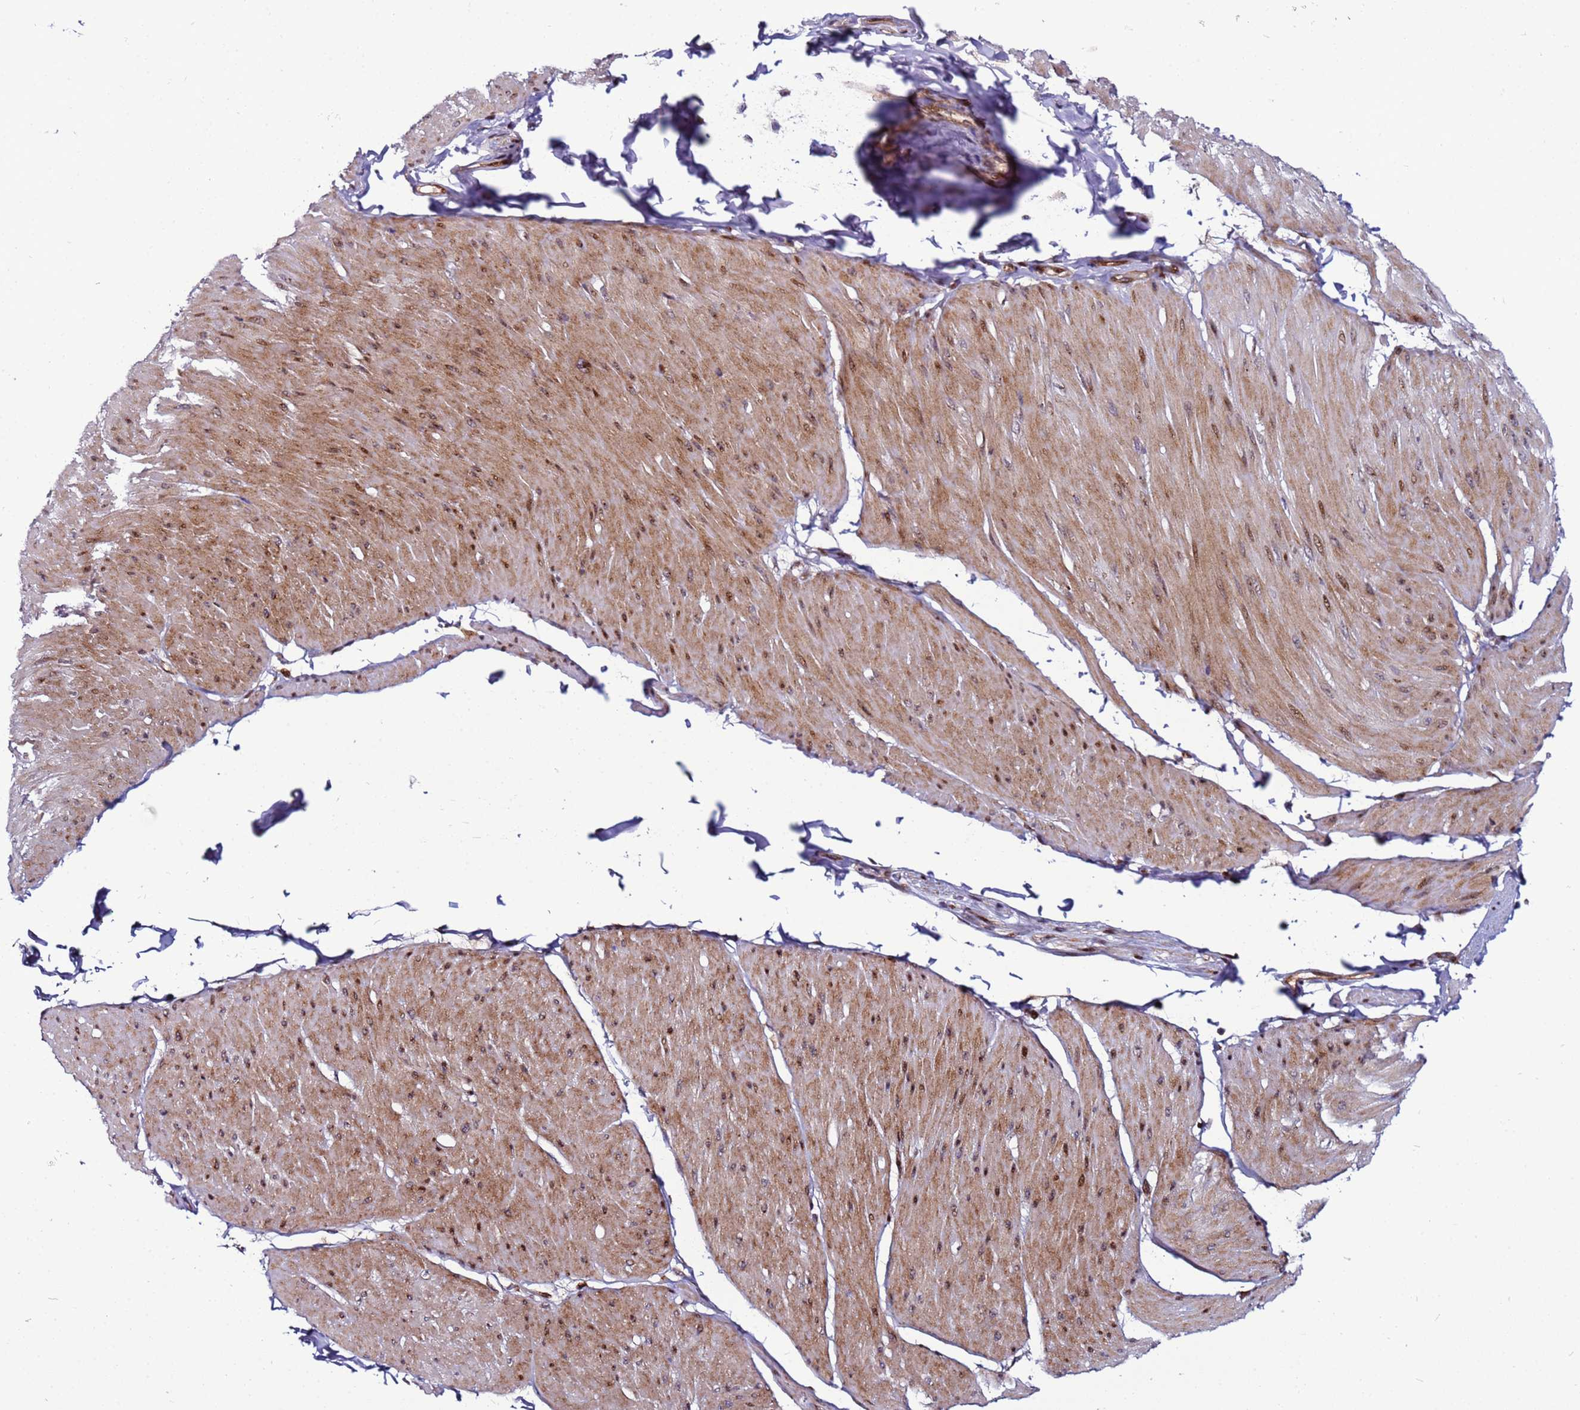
{"staining": {"intensity": "moderate", "quantity": ">75%", "location": "cytoplasmic/membranous,nuclear"}, "tissue": "smooth muscle", "cell_type": "Smooth muscle cells", "image_type": "normal", "snomed": [{"axis": "morphology", "description": "Urothelial carcinoma, High grade"}, {"axis": "topography", "description": "Urinary bladder"}], "caption": "High-power microscopy captured an immunohistochemistry (IHC) image of benign smooth muscle, revealing moderate cytoplasmic/membranous,nuclear staining in about >75% of smooth muscle cells.", "gene": "WBP11", "patient": {"sex": "male", "age": 46}}